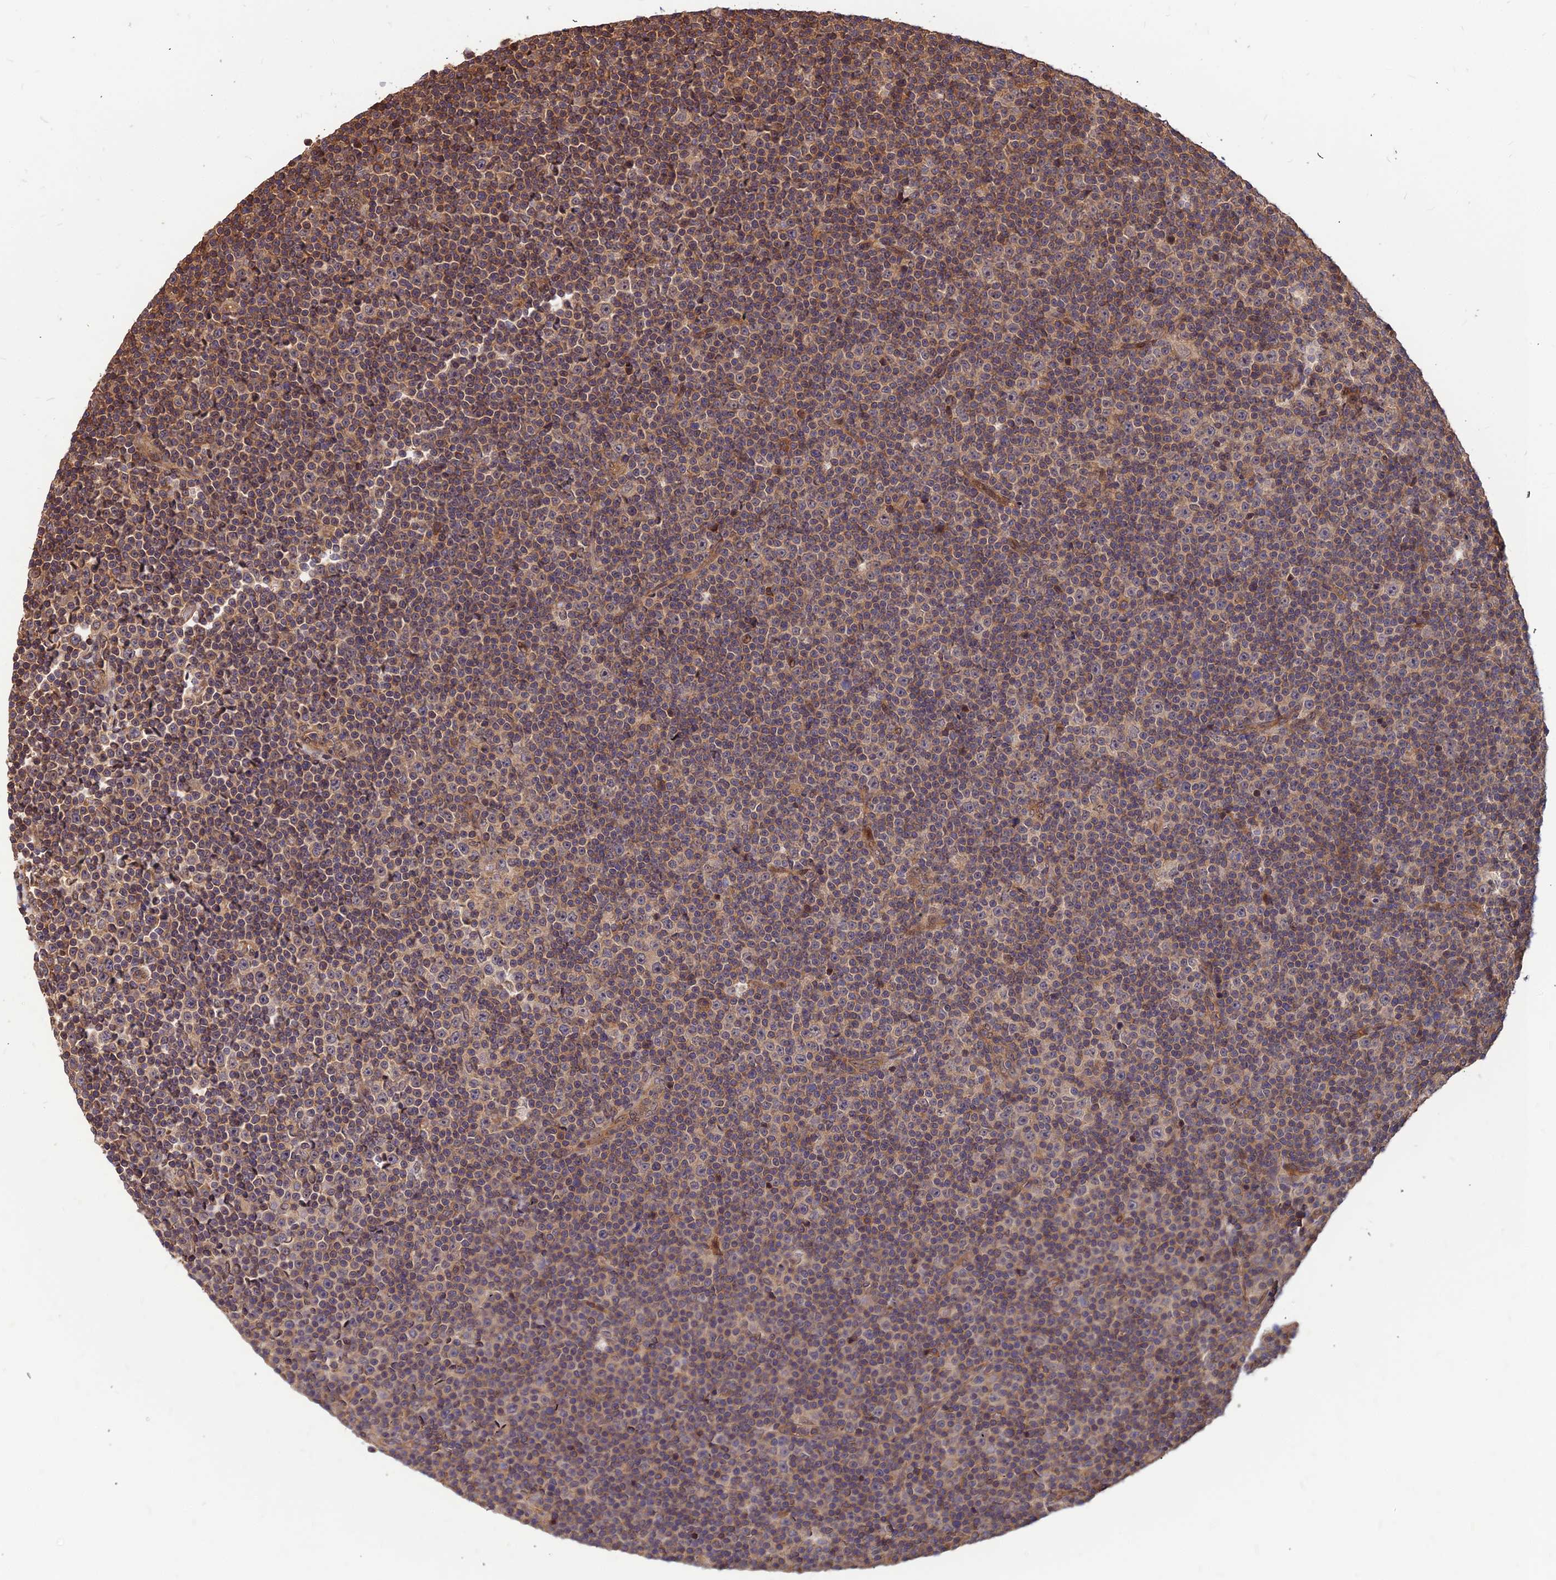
{"staining": {"intensity": "weak", "quantity": ">75%", "location": "cytoplasmic/membranous"}, "tissue": "lymphoma", "cell_type": "Tumor cells", "image_type": "cancer", "snomed": [{"axis": "morphology", "description": "Malignant lymphoma, non-Hodgkin's type, Low grade"}, {"axis": "topography", "description": "Lymph node"}], "caption": "The immunohistochemical stain shows weak cytoplasmic/membranous positivity in tumor cells of lymphoma tissue. Using DAB (brown) and hematoxylin (blue) stains, captured at high magnification using brightfield microscopy.", "gene": "ZNF467", "patient": {"sex": "female", "age": 67}}